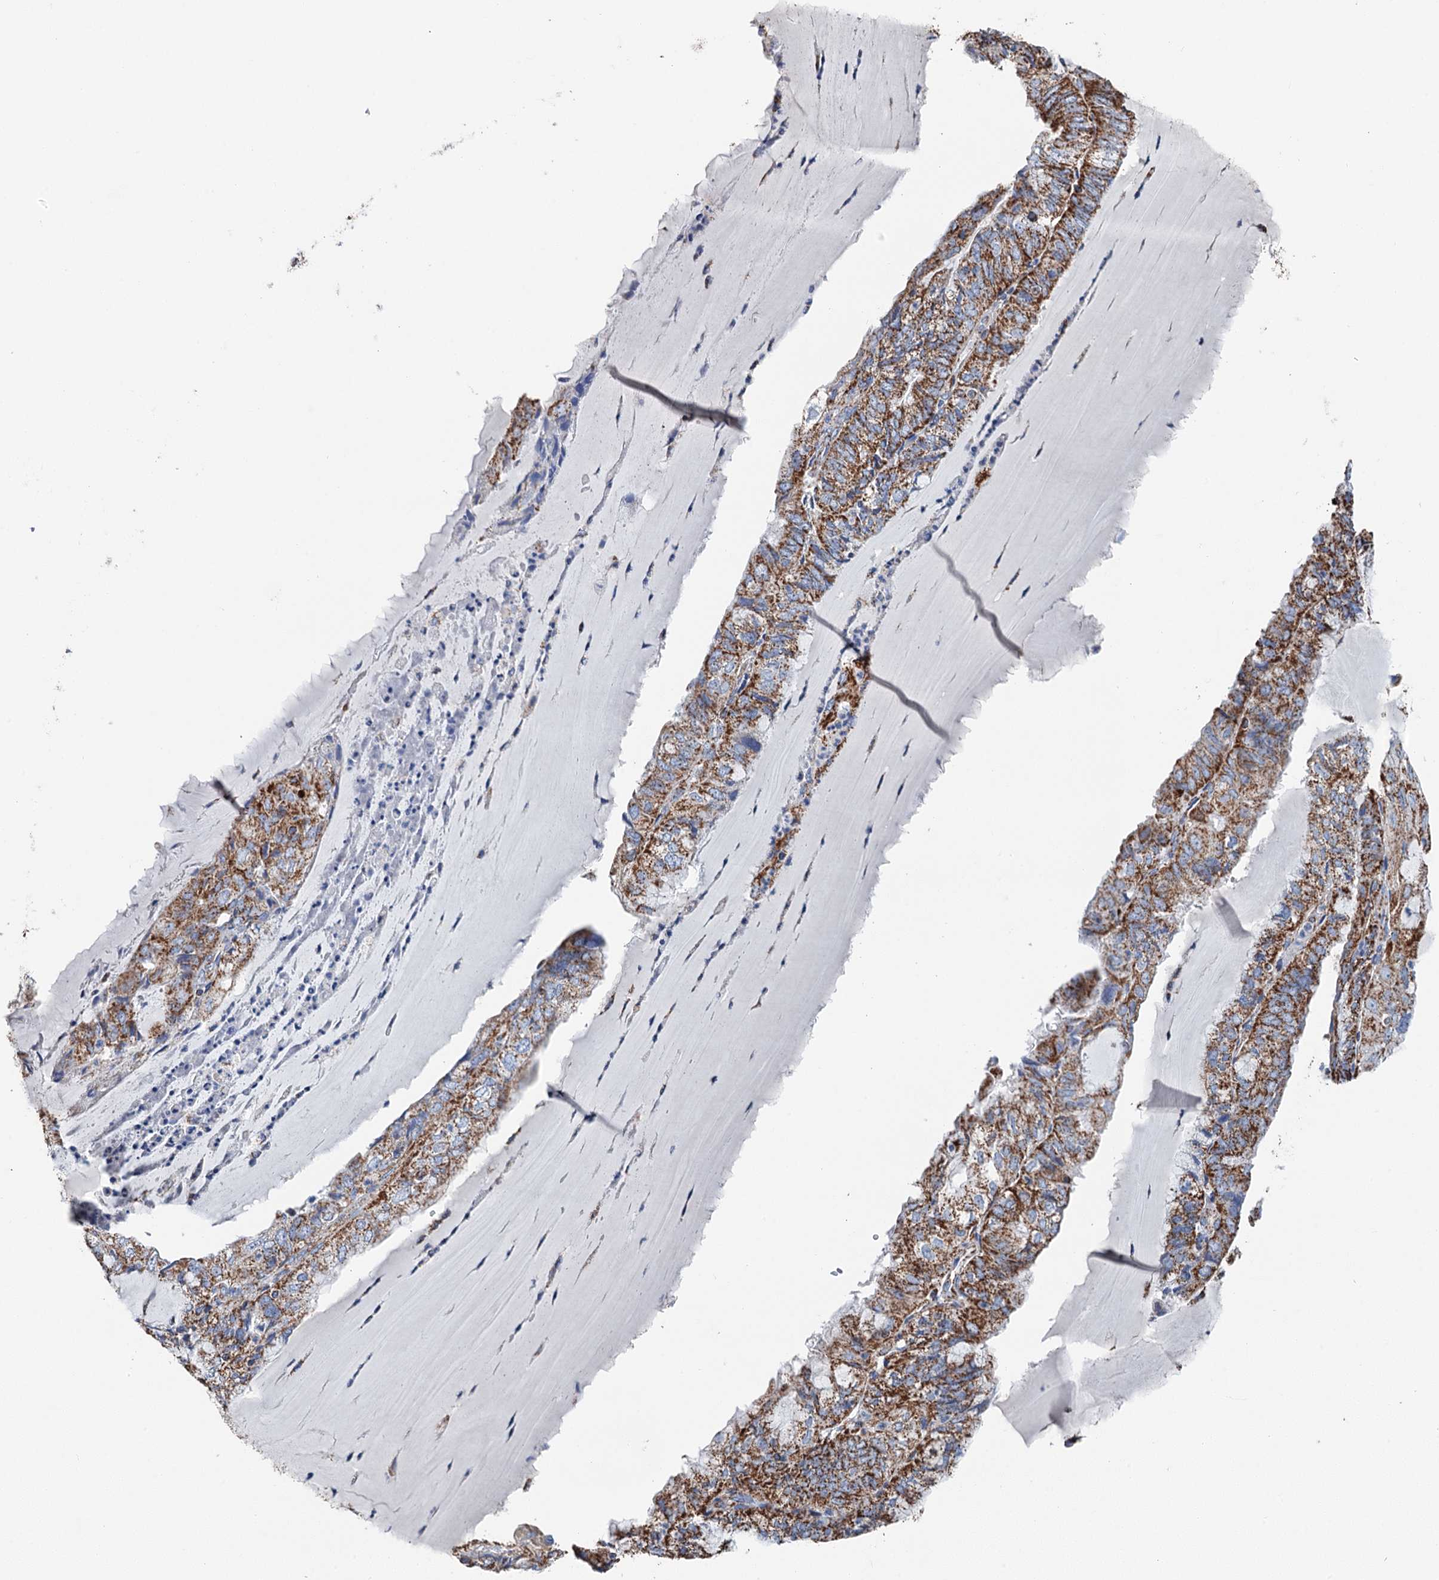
{"staining": {"intensity": "moderate", "quantity": ">75%", "location": "cytoplasmic/membranous"}, "tissue": "endometrial cancer", "cell_type": "Tumor cells", "image_type": "cancer", "snomed": [{"axis": "morphology", "description": "Adenocarcinoma, NOS"}, {"axis": "topography", "description": "Endometrium"}], "caption": "Immunohistochemical staining of human endometrial cancer shows moderate cytoplasmic/membranous protein expression in approximately >75% of tumor cells. (brown staining indicates protein expression, while blue staining denotes nuclei).", "gene": "IVD", "patient": {"sex": "female", "age": 81}}